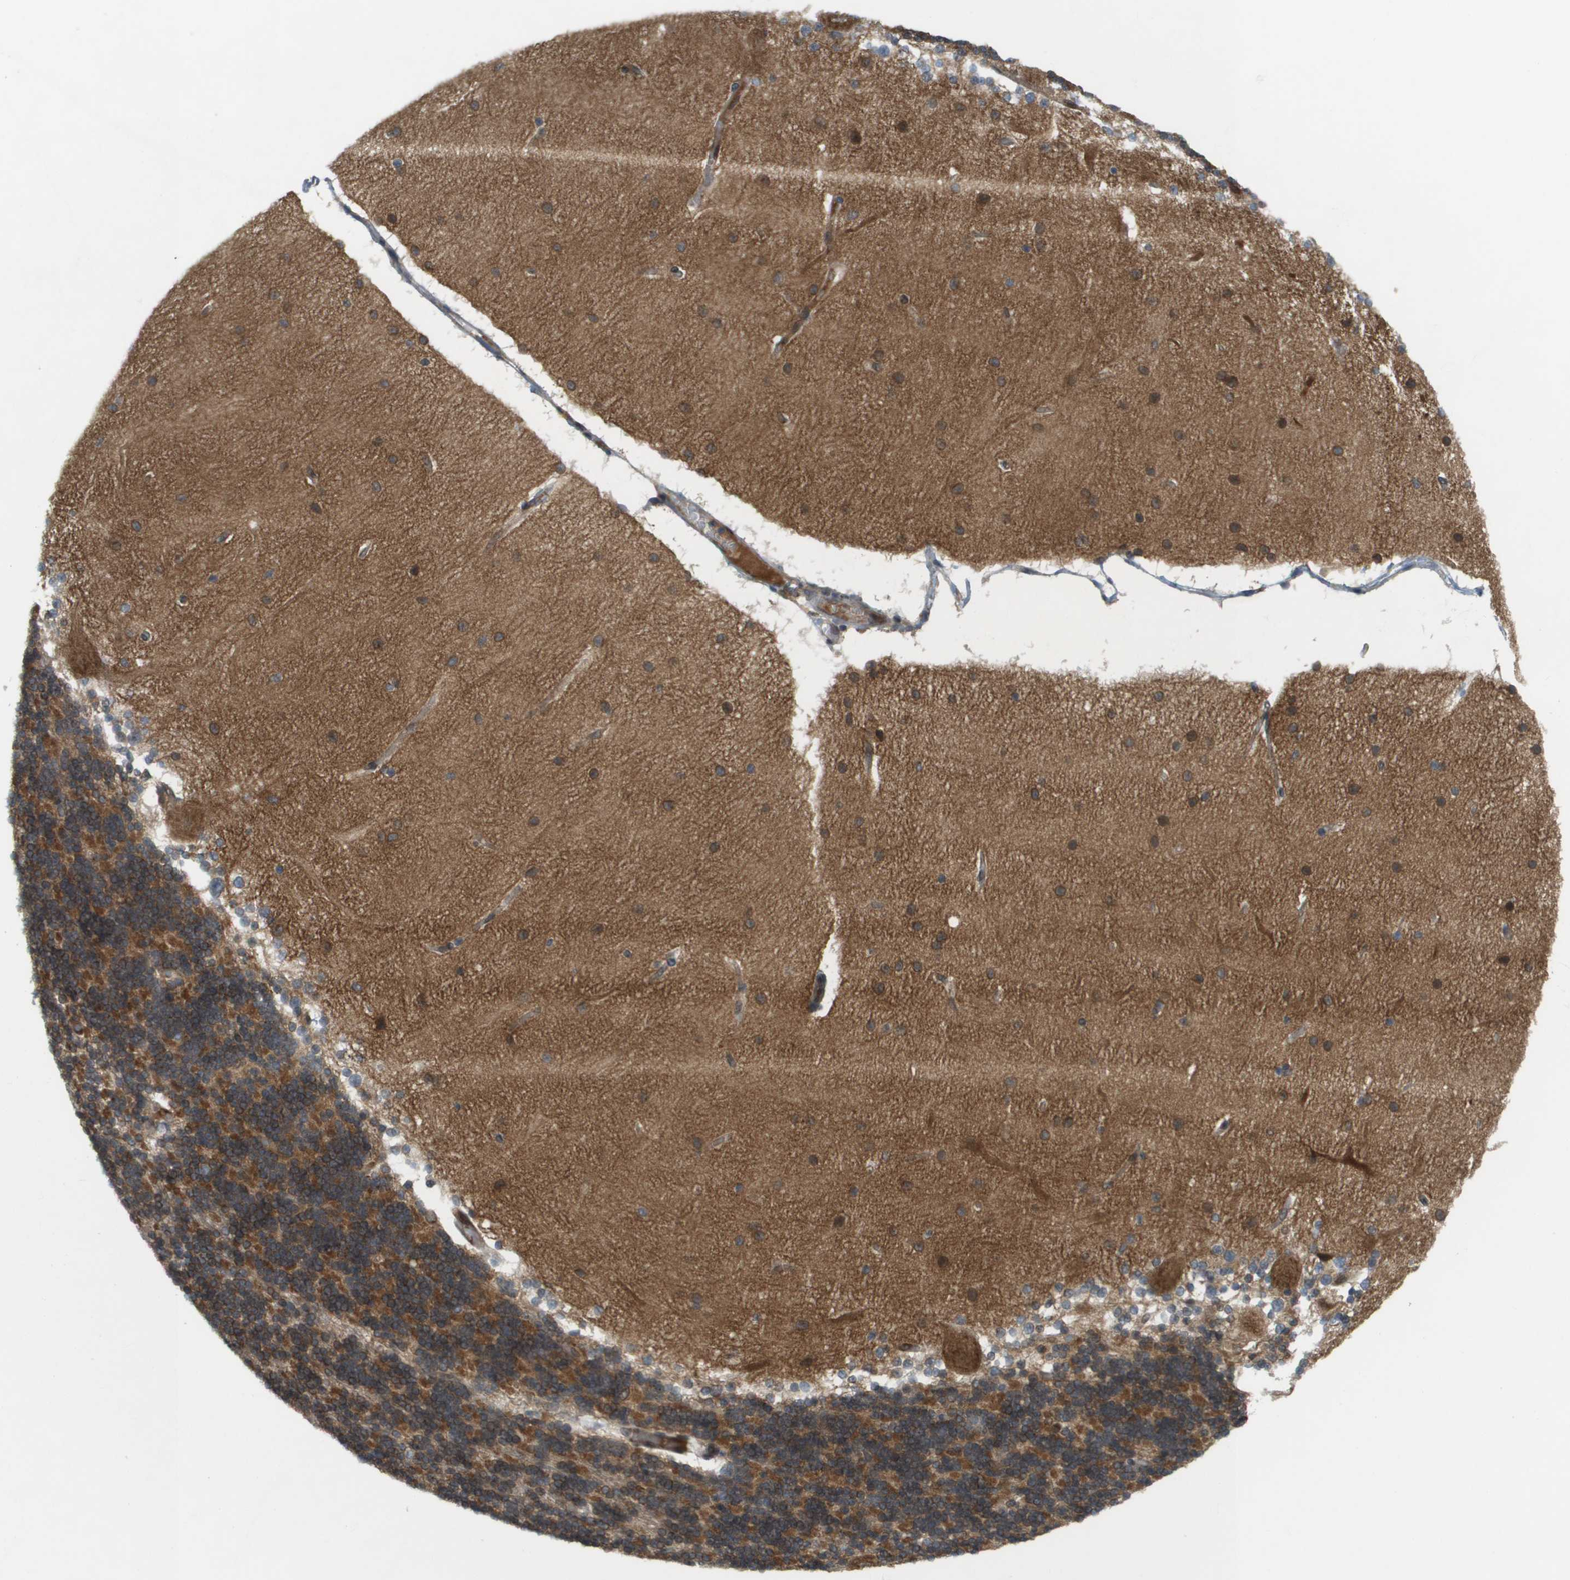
{"staining": {"intensity": "strong", "quantity": ">75%", "location": "cytoplasmic/membranous,nuclear"}, "tissue": "cerebellum", "cell_type": "Cells in granular layer", "image_type": "normal", "snomed": [{"axis": "morphology", "description": "Normal tissue, NOS"}, {"axis": "topography", "description": "Cerebellum"}], "caption": "Immunohistochemical staining of benign cerebellum demonstrates strong cytoplasmic/membranous,nuclear protein positivity in about >75% of cells in granular layer.", "gene": "CACNB4", "patient": {"sex": "female", "age": 54}}